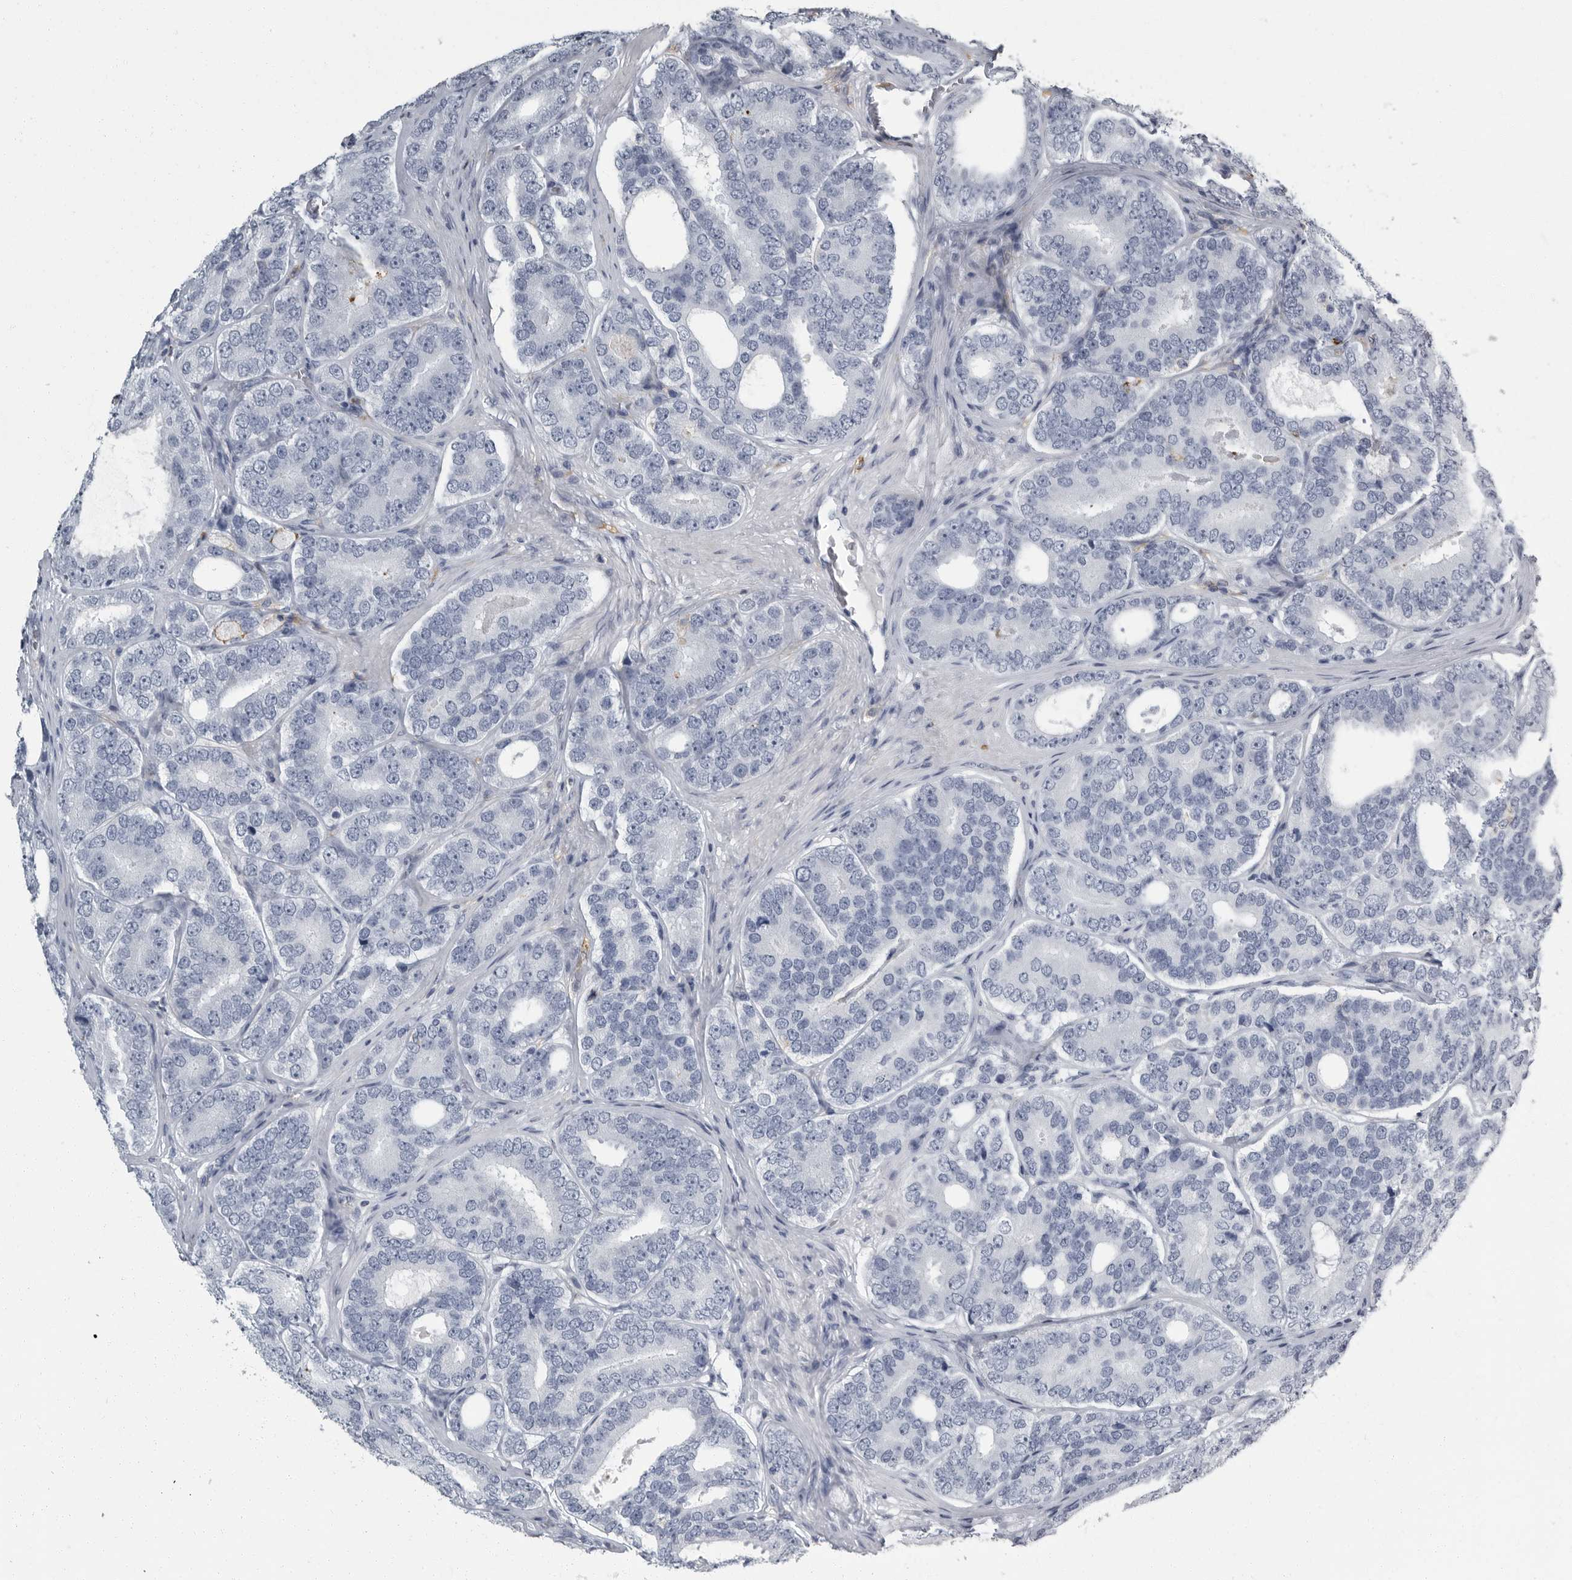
{"staining": {"intensity": "negative", "quantity": "none", "location": "none"}, "tissue": "prostate cancer", "cell_type": "Tumor cells", "image_type": "cancer", "snomed": [{"axis": "morphology", "description": "Adenocarcinoma, High grade"}, {"axis": "topography", "description": "Prostate"}], "caption": "Protein analysis of high-grade adenocarcinoma (prostate) displays no significant staining in tumor cells. (IHC, brightfield microscopy, high magnification).", "gene": "FCER1G", "patient": {"sex": "male", "age": 56}}